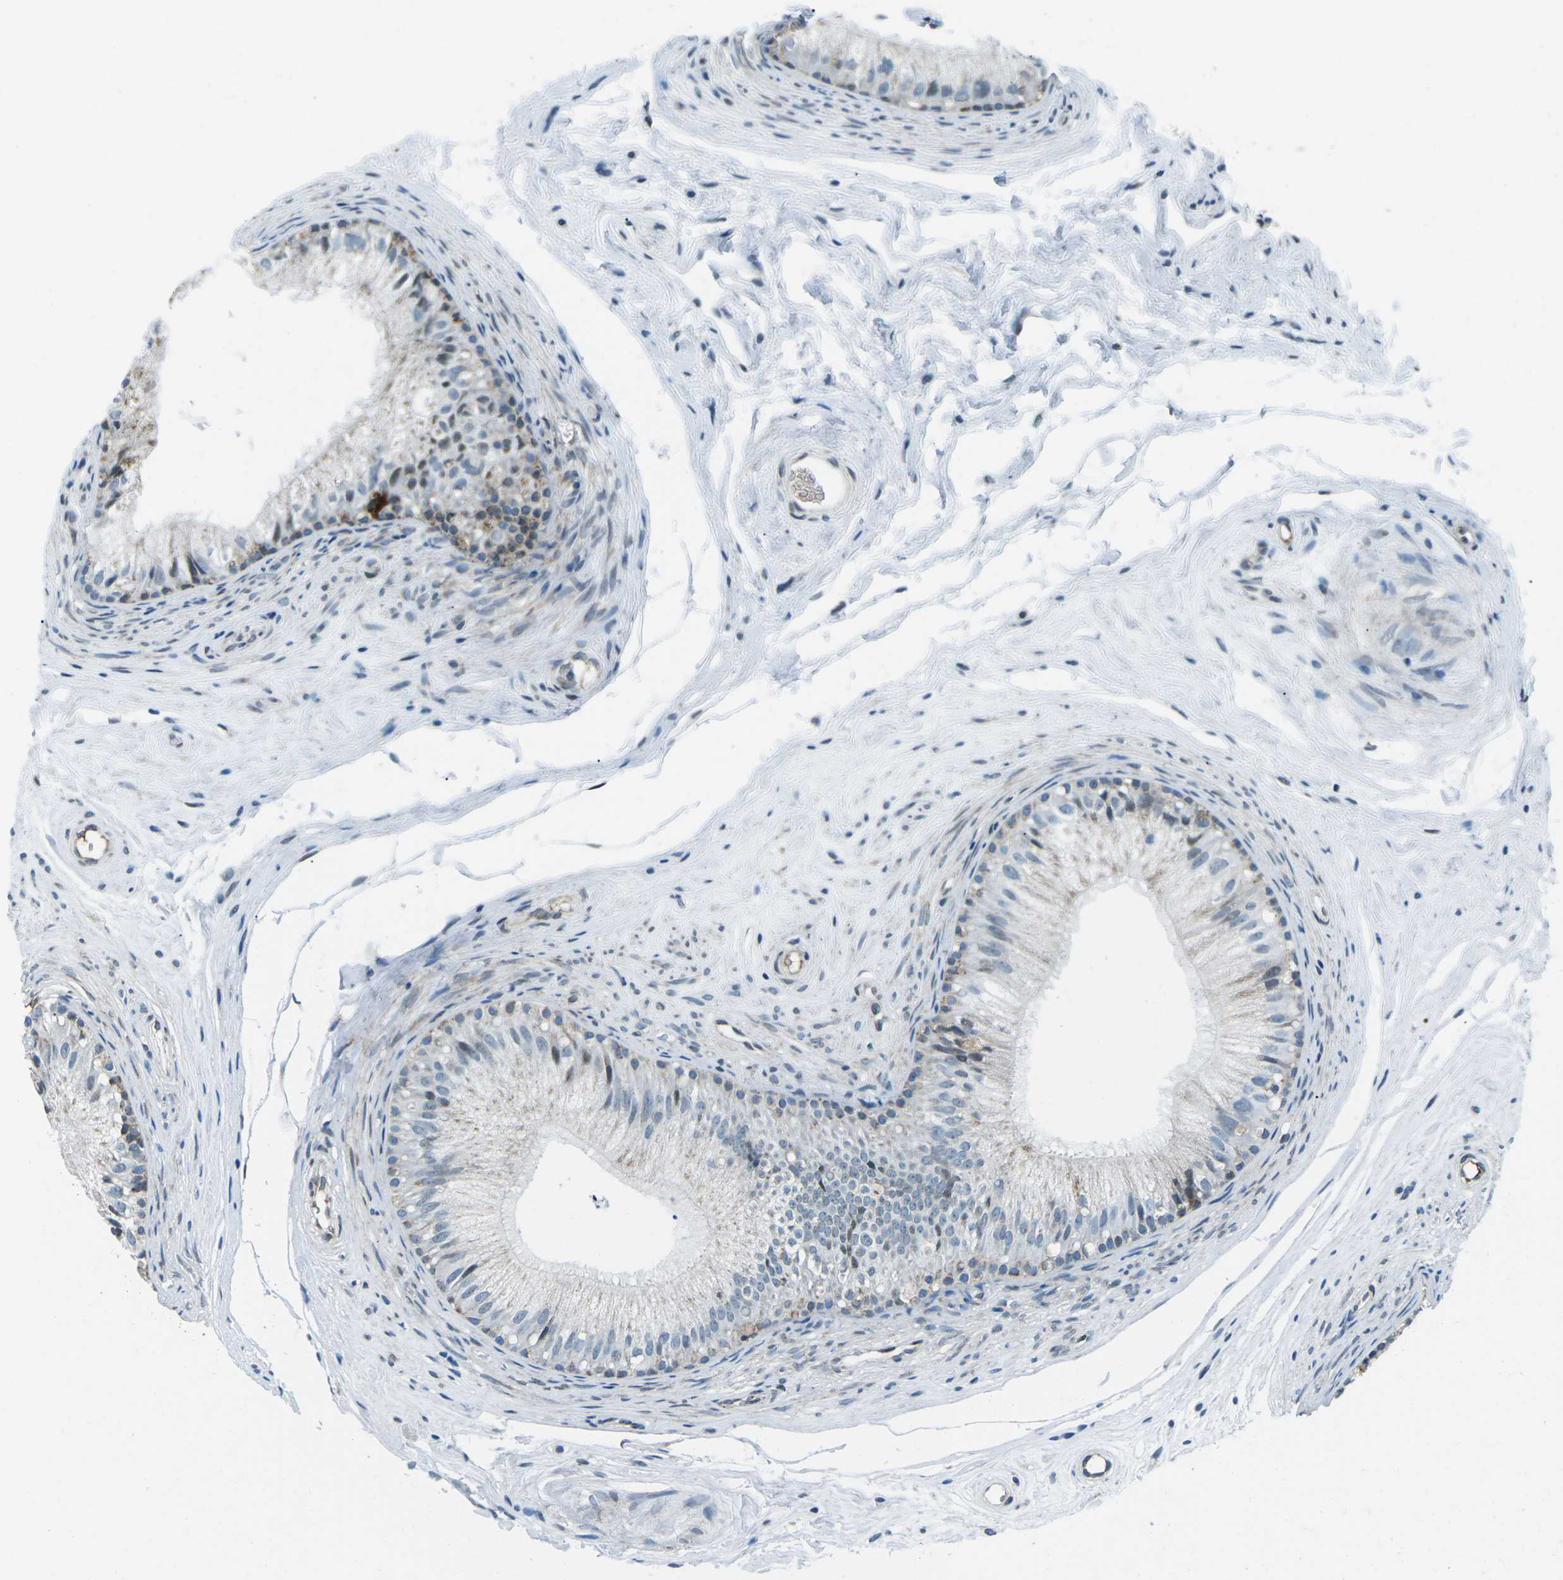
{"staining": {"intensity": "weak", "quantity": "<25%", "location": "cytoplasmic/membranous"}, "tissue": "epididymis", "cell_type": "Glandular cells", "image_type": "normal", "snomed": [{"axis": "morphology", "description": "Normal tissue, NOS"}, {"axis": "topography", "description": "Epididymis"}], "caption": "Immunohistochemistry image of benign epididymis: human epididymis stained with DAB (3,3'-diaminobenzidine) demonstrates no significant protein expression in glandular cells. (DAB (3,3'-diaminobenzidine) immunohistochemistry with hematoxylin counter stain).", "gene": "RFESD", "patient": {"sex": "male", "age": 56}}